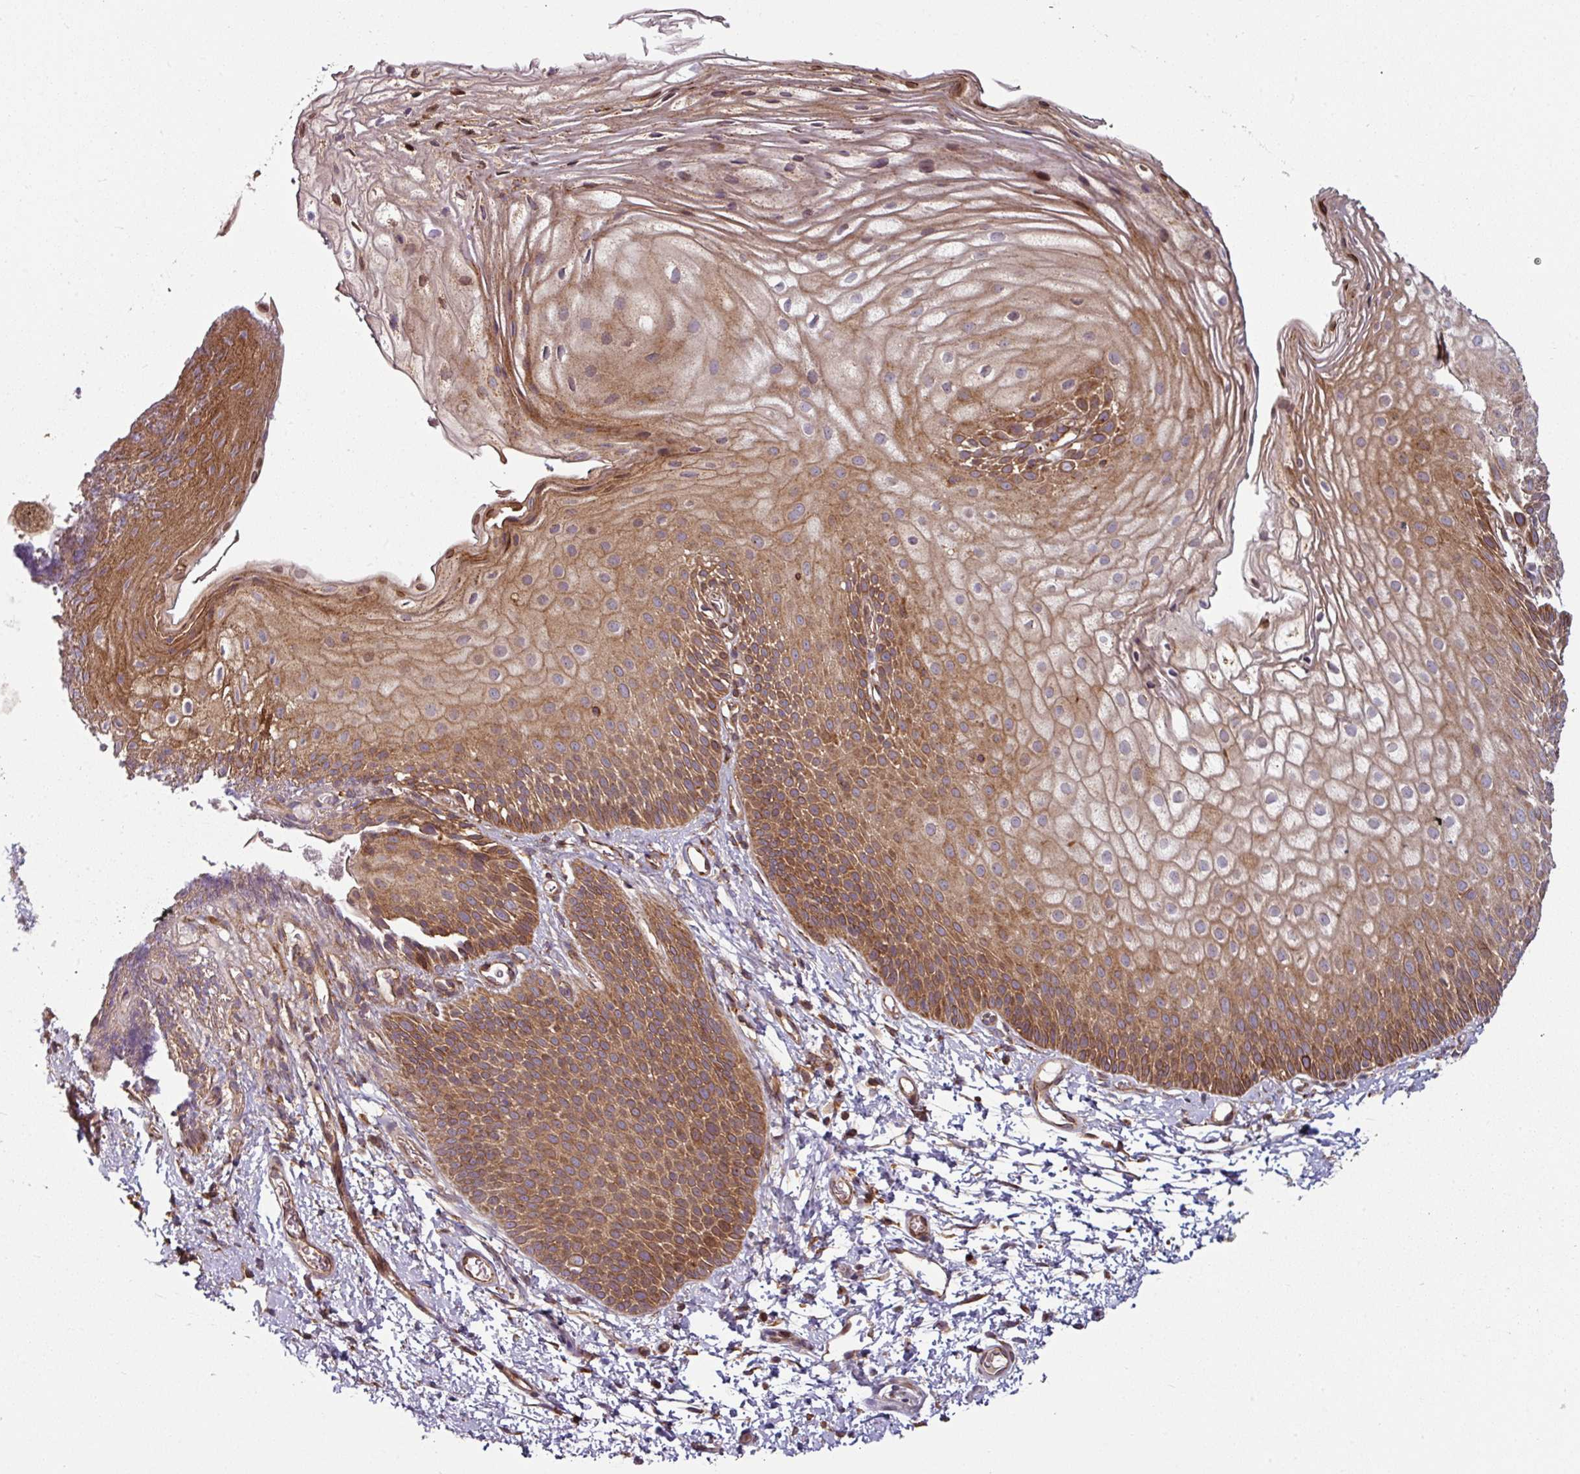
{"staining": {"intensity": "strong", "quantity": ">75%", "location": "cytoplasmic/membranous"}, "tissue": "skin", "cell_type": "Epidermal cells", "image_type": "normal", "snomed": [{"axis": "morphology", "description": "Normal tissue, NOS"}, {"axis": "topography", "description": "Anal"}], "caption": "Skin stained with DAB (3,3'-diaminobenzidine) IHC shows high levels of strong cytoplasmic/membranous staining in about >75% of epidermal cells.", "gene": "RAB5A", "patient": {"sex": "female", "age": 40}}